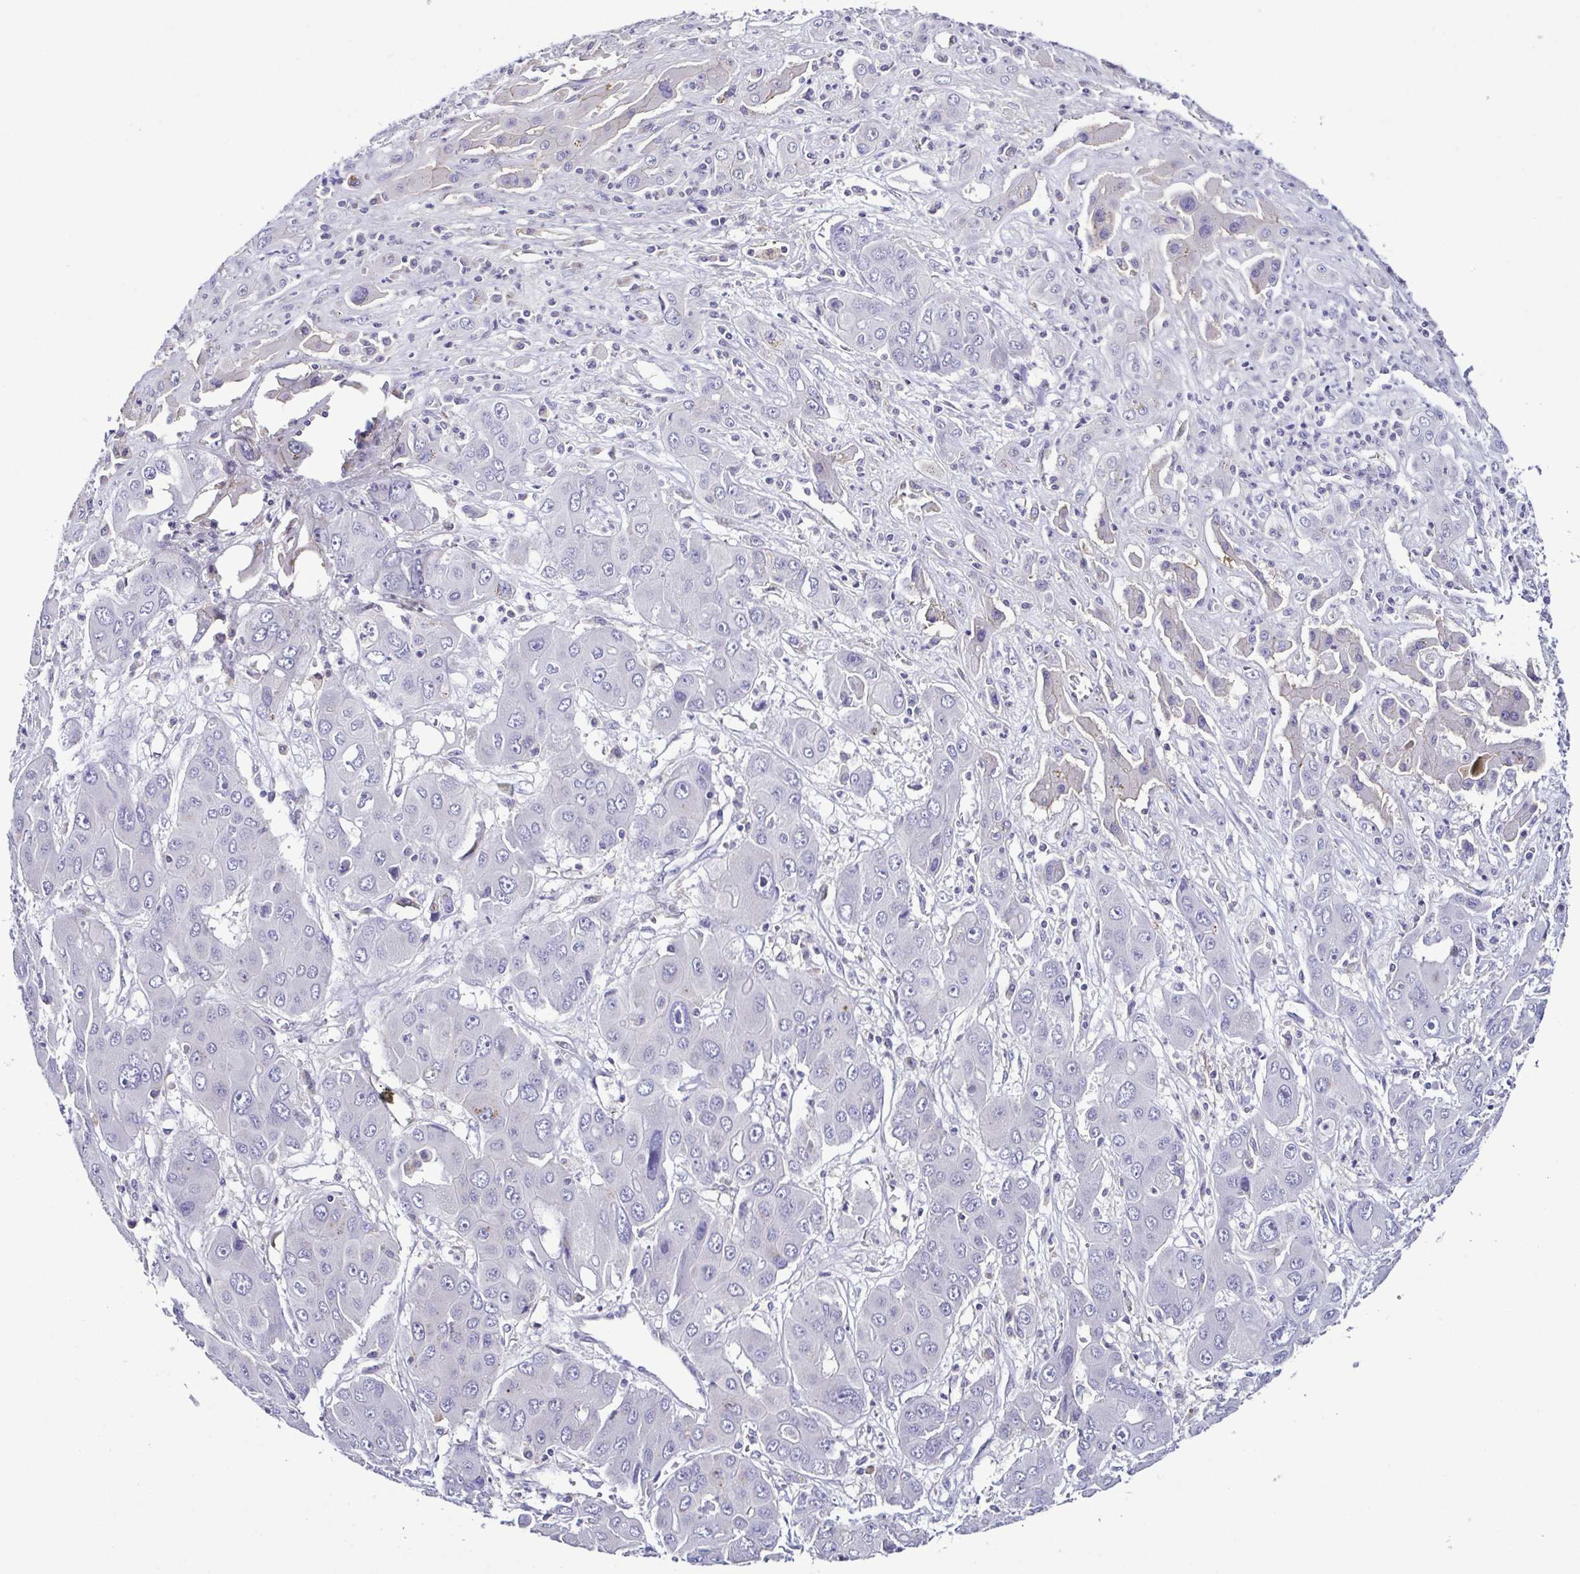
{"staining": {"intensity": "negative", "quantity": "none", "location": "none"}, "tissue": "liver cancer", "cell_type": "Tumor cells", "image_type": "cancer", "snomed": [{"axis": "morphology", "description": "Cholangiocarcinoma"}, {"axis": "topography", "description": "Liver"}], "caption": "The photomicrograph shows no staining of tumor cells in liver cholangiocarcinoma.", "gene": "TNNT2", "patient": {"sex": "male", "age": 67}}